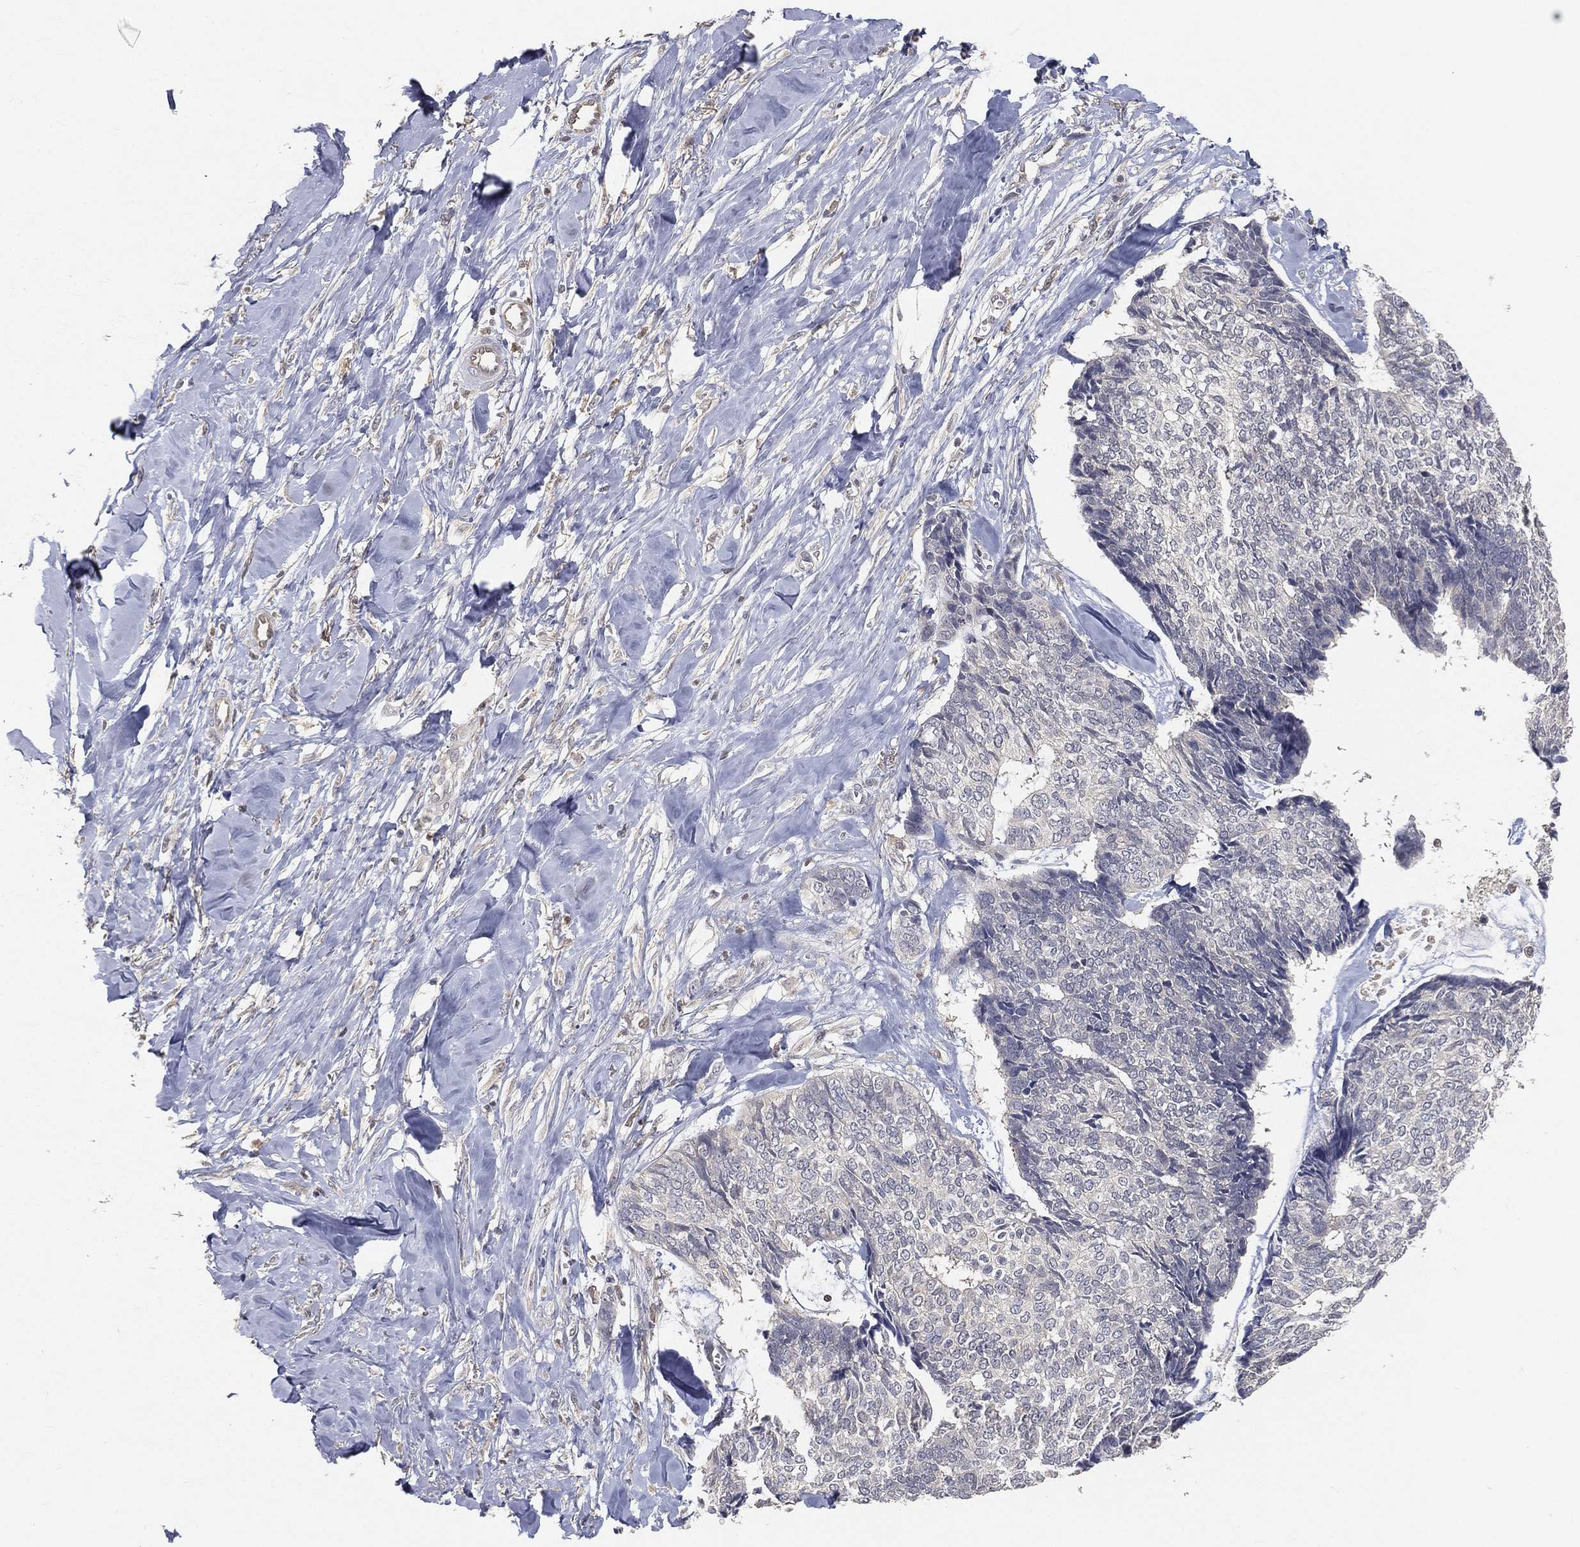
{"staining": {"intensity": "negative", "quantity": "none", "location": "none"}, "tissue": "skin cancer", "cell_type": "Tumor cells", "image_type": "cancer", "snomed": [{"axis": "morphology", "description": "Basal cell carcinoma"}, {"axis": "topography", "description": "Skin"}], "caption": "Tumor cells are negative for protein expression in human skin basal cell carcinoma. Nuclei are stained in blue.", "gene": "MAPK1", "patient": {"sex": "male", "age": 86}}